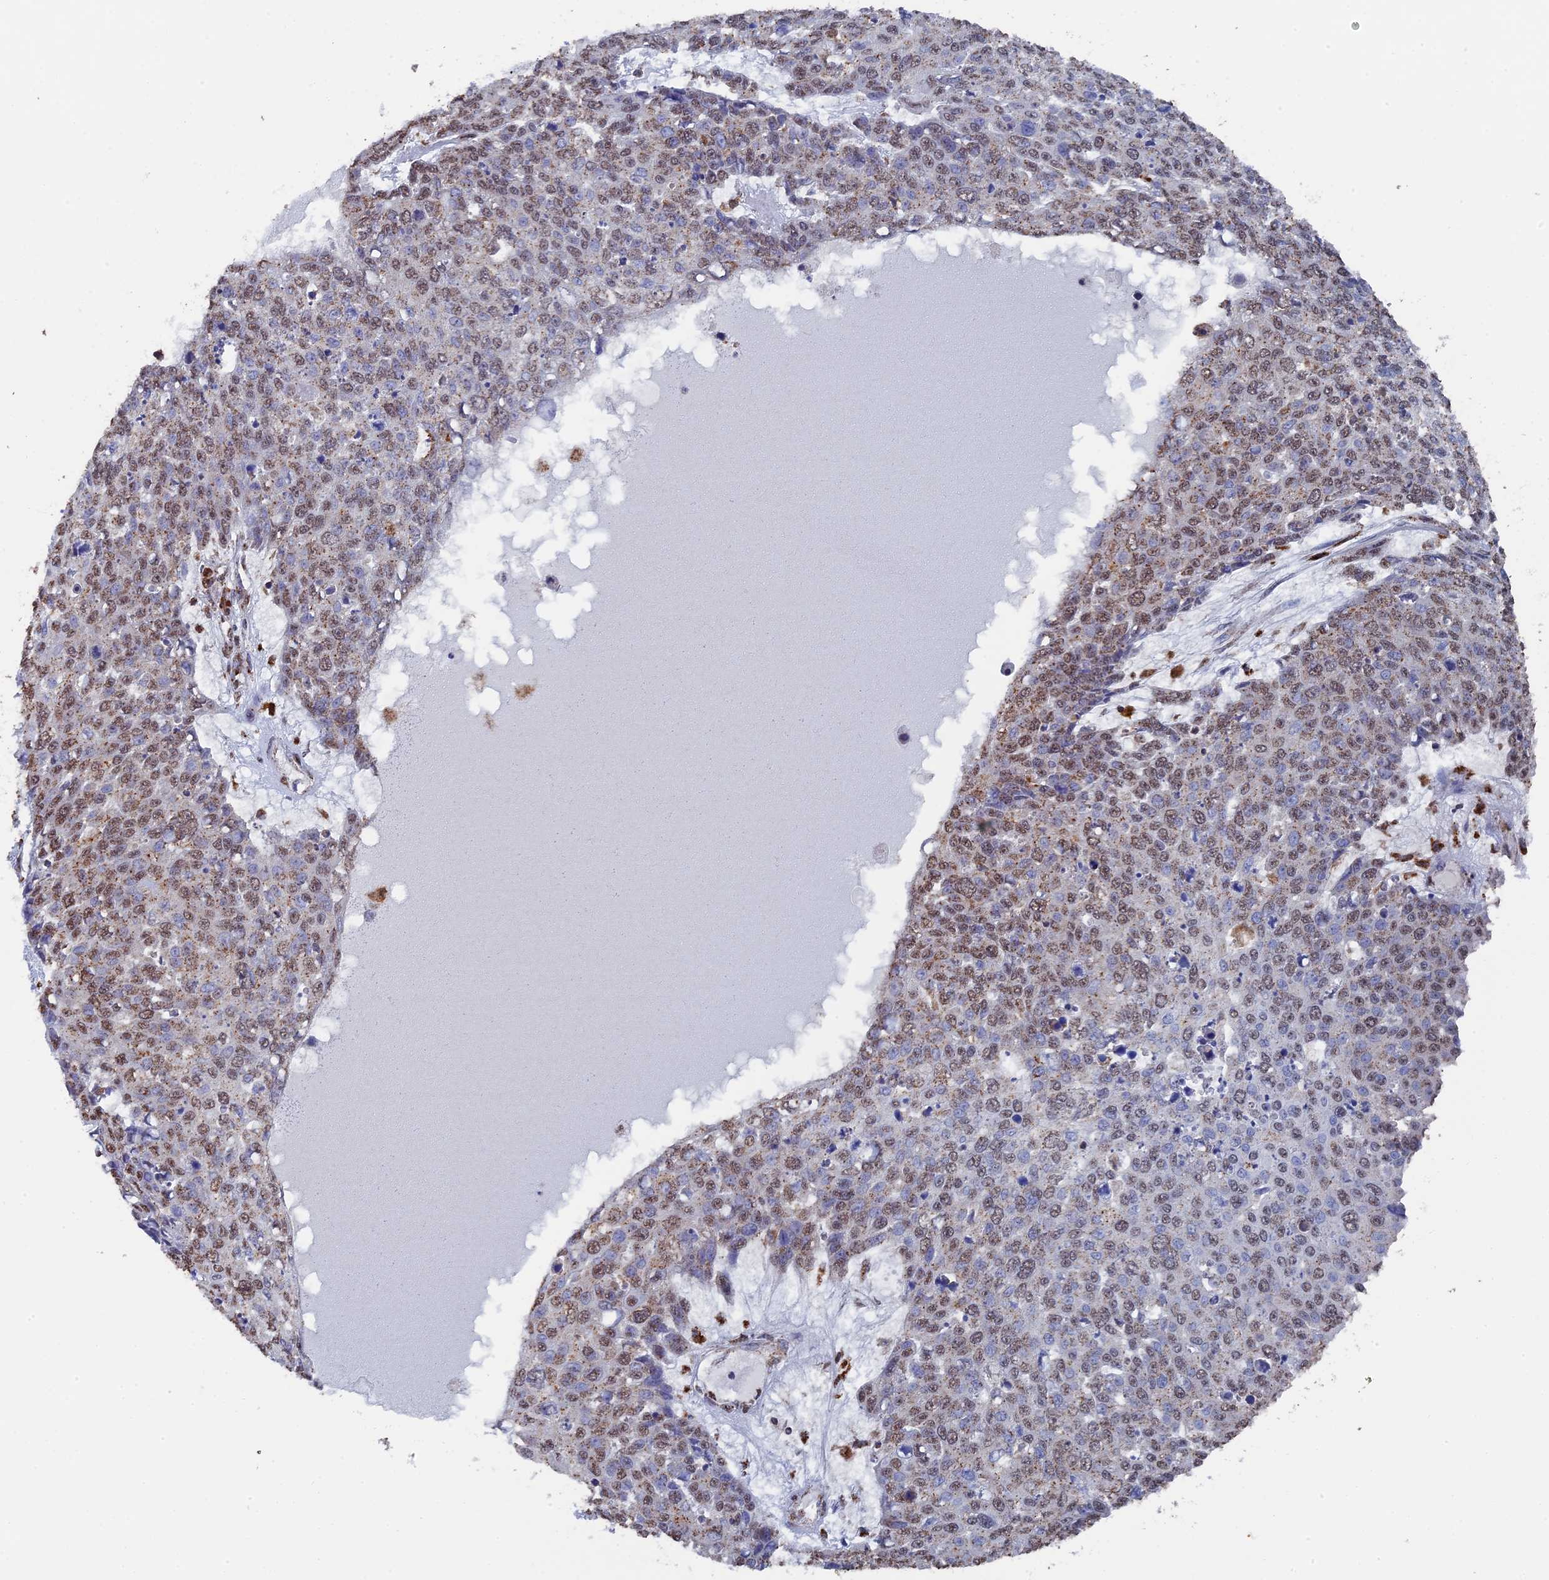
{"staining": {"intensity": "moderate", "quantity": "25%-75%", "location": "nuclear"}, "tissue": "skin cancer", "cell_type": "Tumor cells", "image_type": "cancer", "snomed": [{"axis": "morphology", "description": "Squamous cell carcinoma, NOS"}, {"axis": "topography", "description": "Skin"}], "caption": "Immunohistochemical staining of human skin squamous cell carcinoma reveals medium levels of moderate nuclear protein expression in approximately 25%-75% of tumor cells.", "gene": "SMG9", "patient": {"sex": "male", "age": 71}}